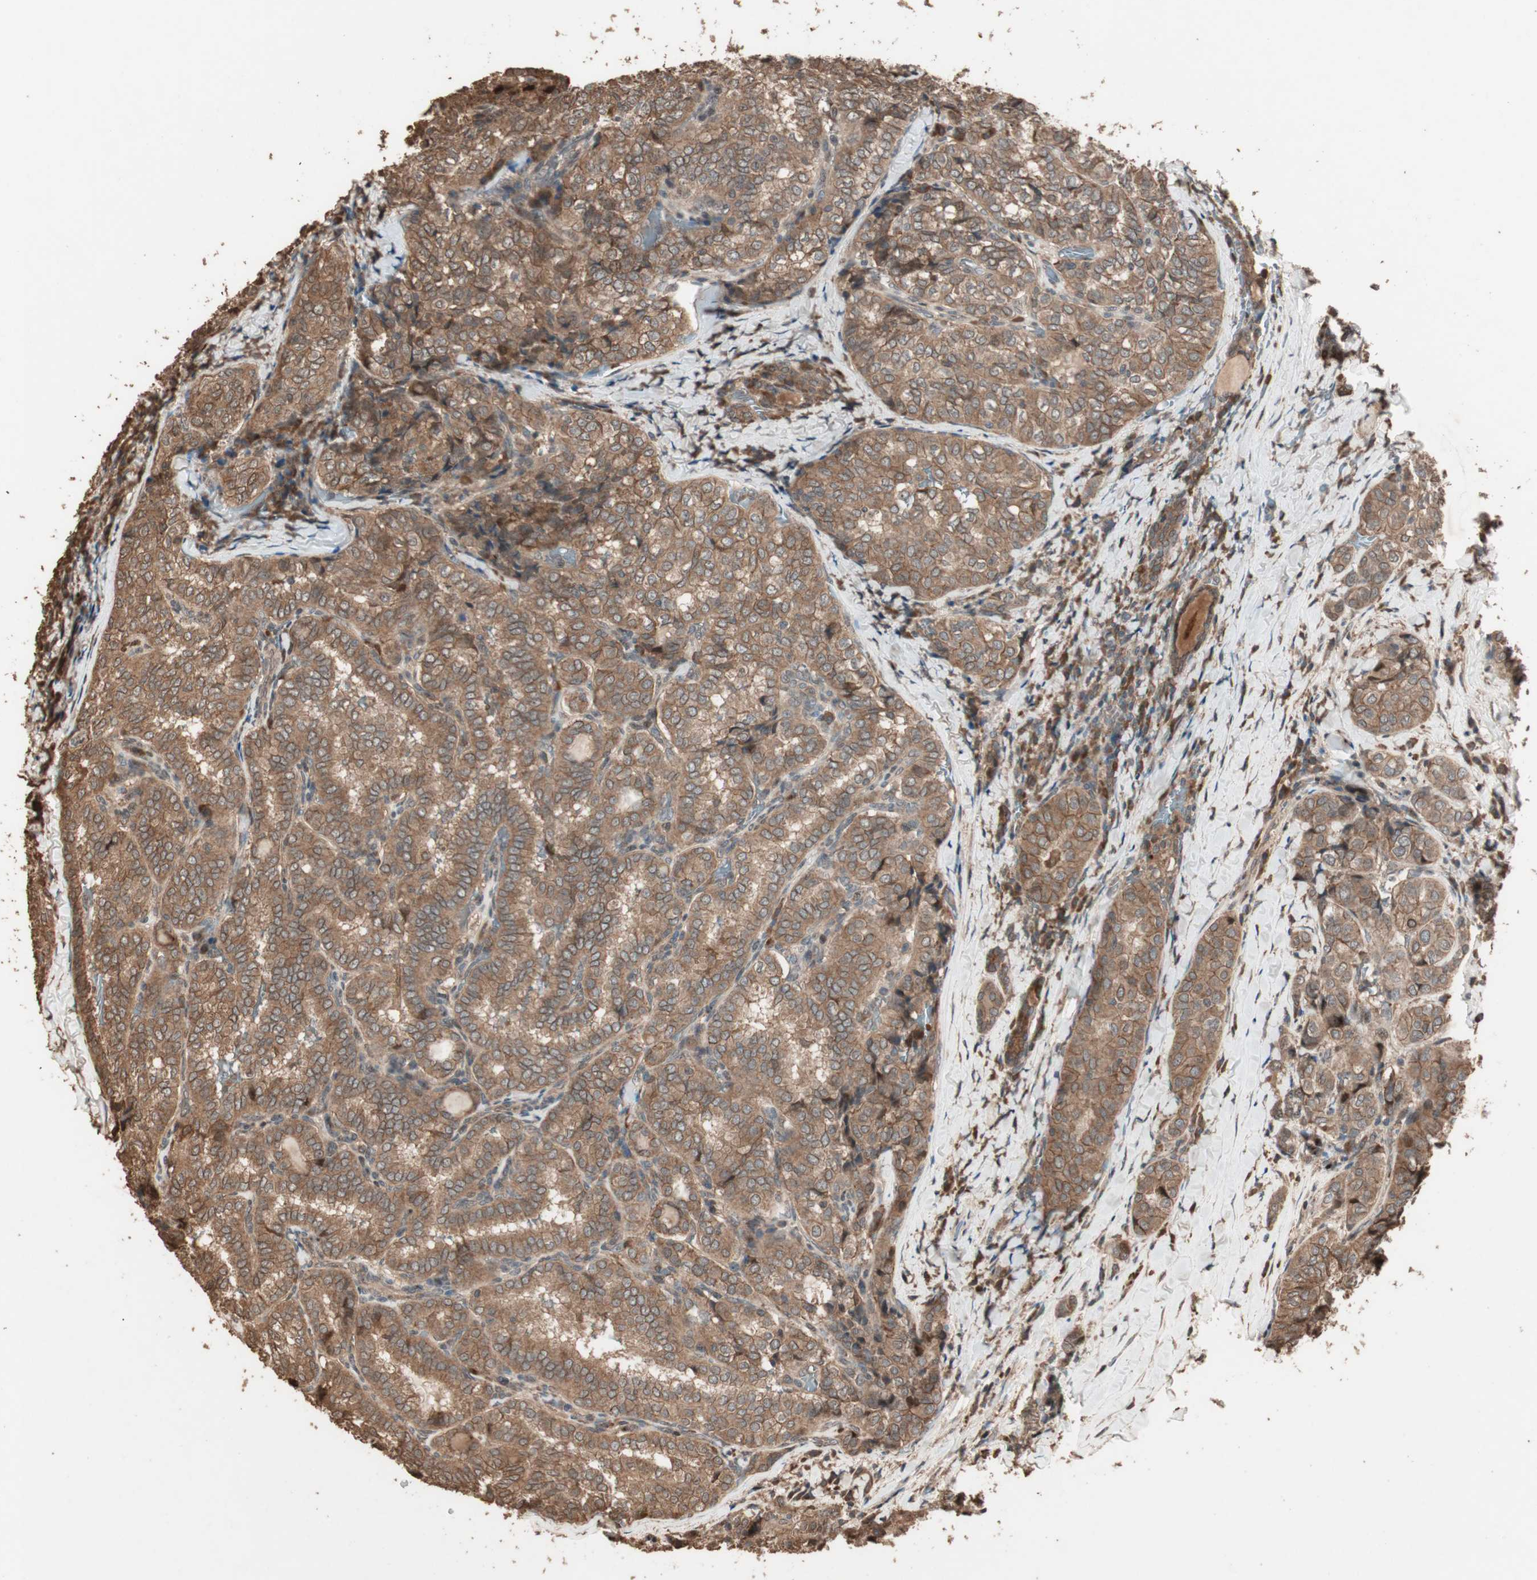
{"staining": {"intensity": "moderate", "quantity": ">75%", "location": "cytoplasmic/membranous"}, "tissue": "thyroid cancer", "cell_type": "Tumor cells", "image_type": "cancer", "snomed": [{"axis": "morphology", "description": "Normal tissue, NOS"}, {"axis": "morphology", "description": "Papillary adenocarcinoma, NOS"}, {"axis": "topography", "description": "Thyroid gland"}], "caption": "Immunohistochemical staining of human papillary adenocarcinoma (thyroid) displays medium levels of moderate cytoplasmic/membranous protein positivity in about >75% of tumor cells. The staining was performed using DAB to visualize the protein expression in brown, while the nuclei were stained in blue with hematoxylin (Magnification: 20x).", "gene": "USP20", "patient": {"sex": "female", "age": 30}}